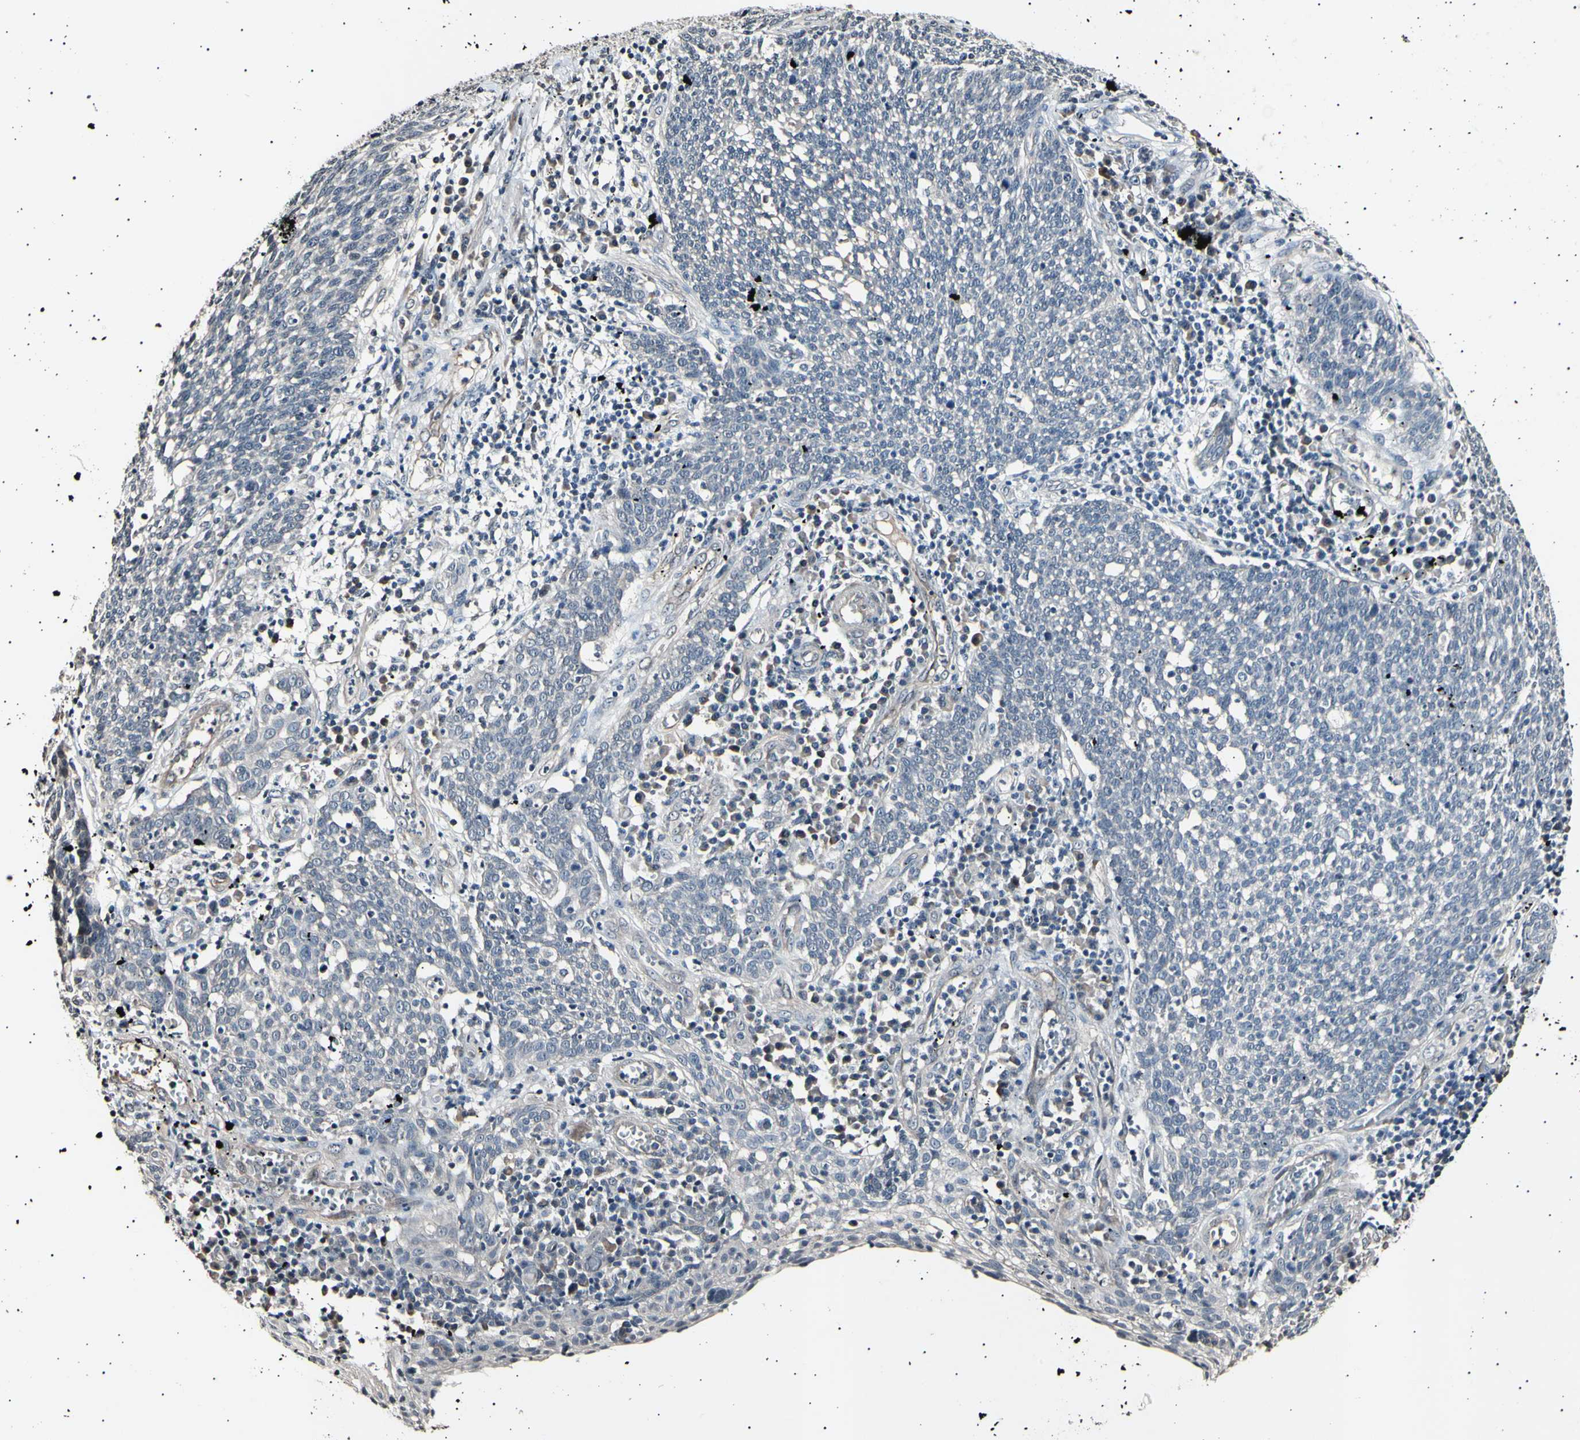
{"staining": {"intensity": "negative", "quantity": "none", "location": "none"}, "tissue": "cervical cancer", "cell_type": "Tumor cells", "image_type": "cancer", "snomed": [{"axis": "morphology", "description": "Squamous cell carcinoma, NOS"}, {"axis": "topography", "description": "Cervix"}], "caption": "Tumor cells are negative for protein expression in human cervical cancer (squamous cell carcinoma).", "gene": "AK1", "patient": {"sex": "female", "age": 34}}